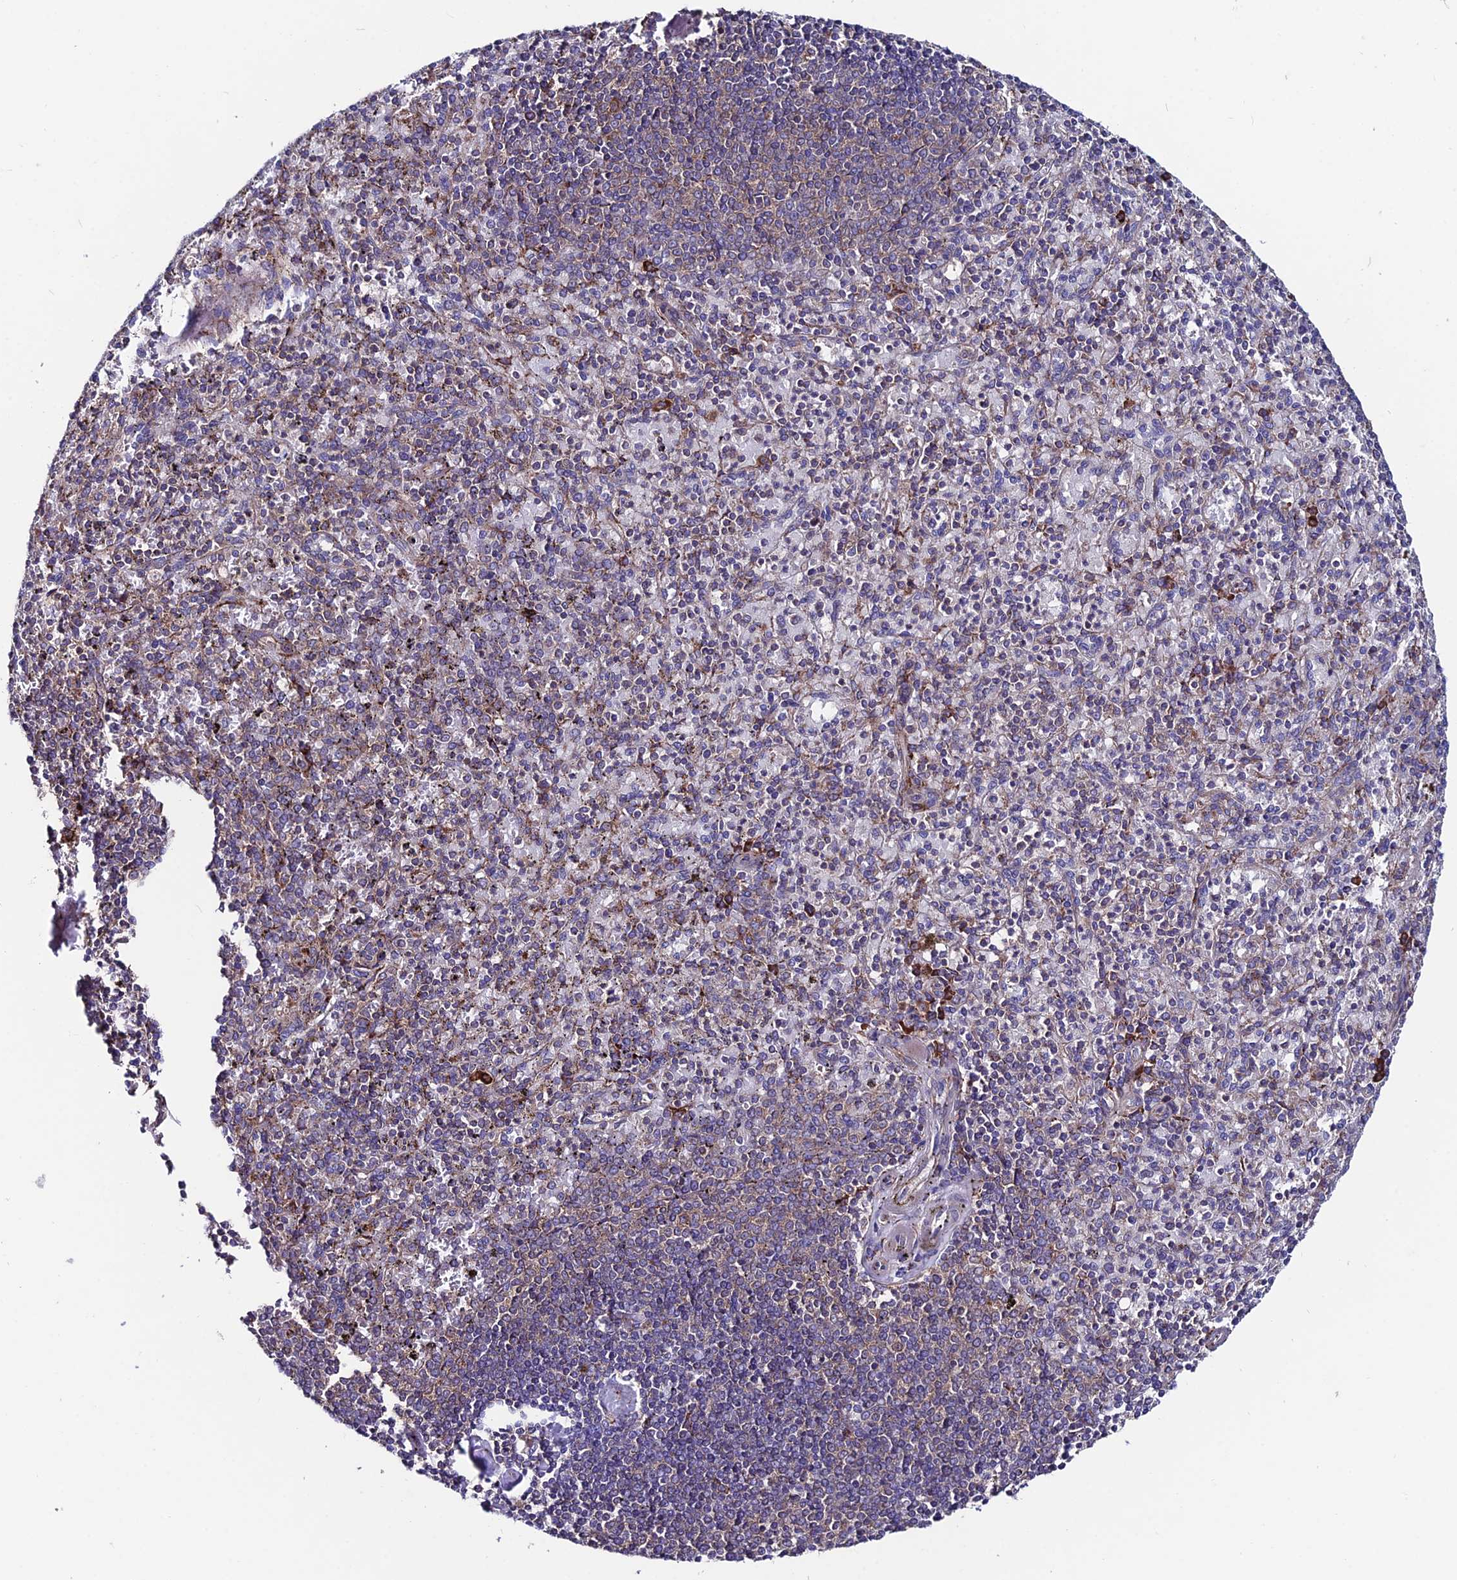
{"staining": {"intensity": "moderate", "quantity": "25%-75%", "location": "cytoplasmic/membranous"}, "tissue": "spleen", "cell_type": "Cells in red pulp", "image_type": "normal", "snomed": [{"axis": "morphology", "description": "Normal tissue, NOS"}, {"axis": "topography", "description": "Spleen"}], "caption": "Spleen stained with DAB (3,3'-diaminobenzidine) immunohistochemistry (IHC) shows medium levels of moderate cytoplasmic/membranous expression in approximately 25%-75% of cells in red pulp. (brown staining indicates protein expression, while blue staining denotes nuclei).", "gene": "EIF3K", "patient": {"sex": "male", "age": 82}}